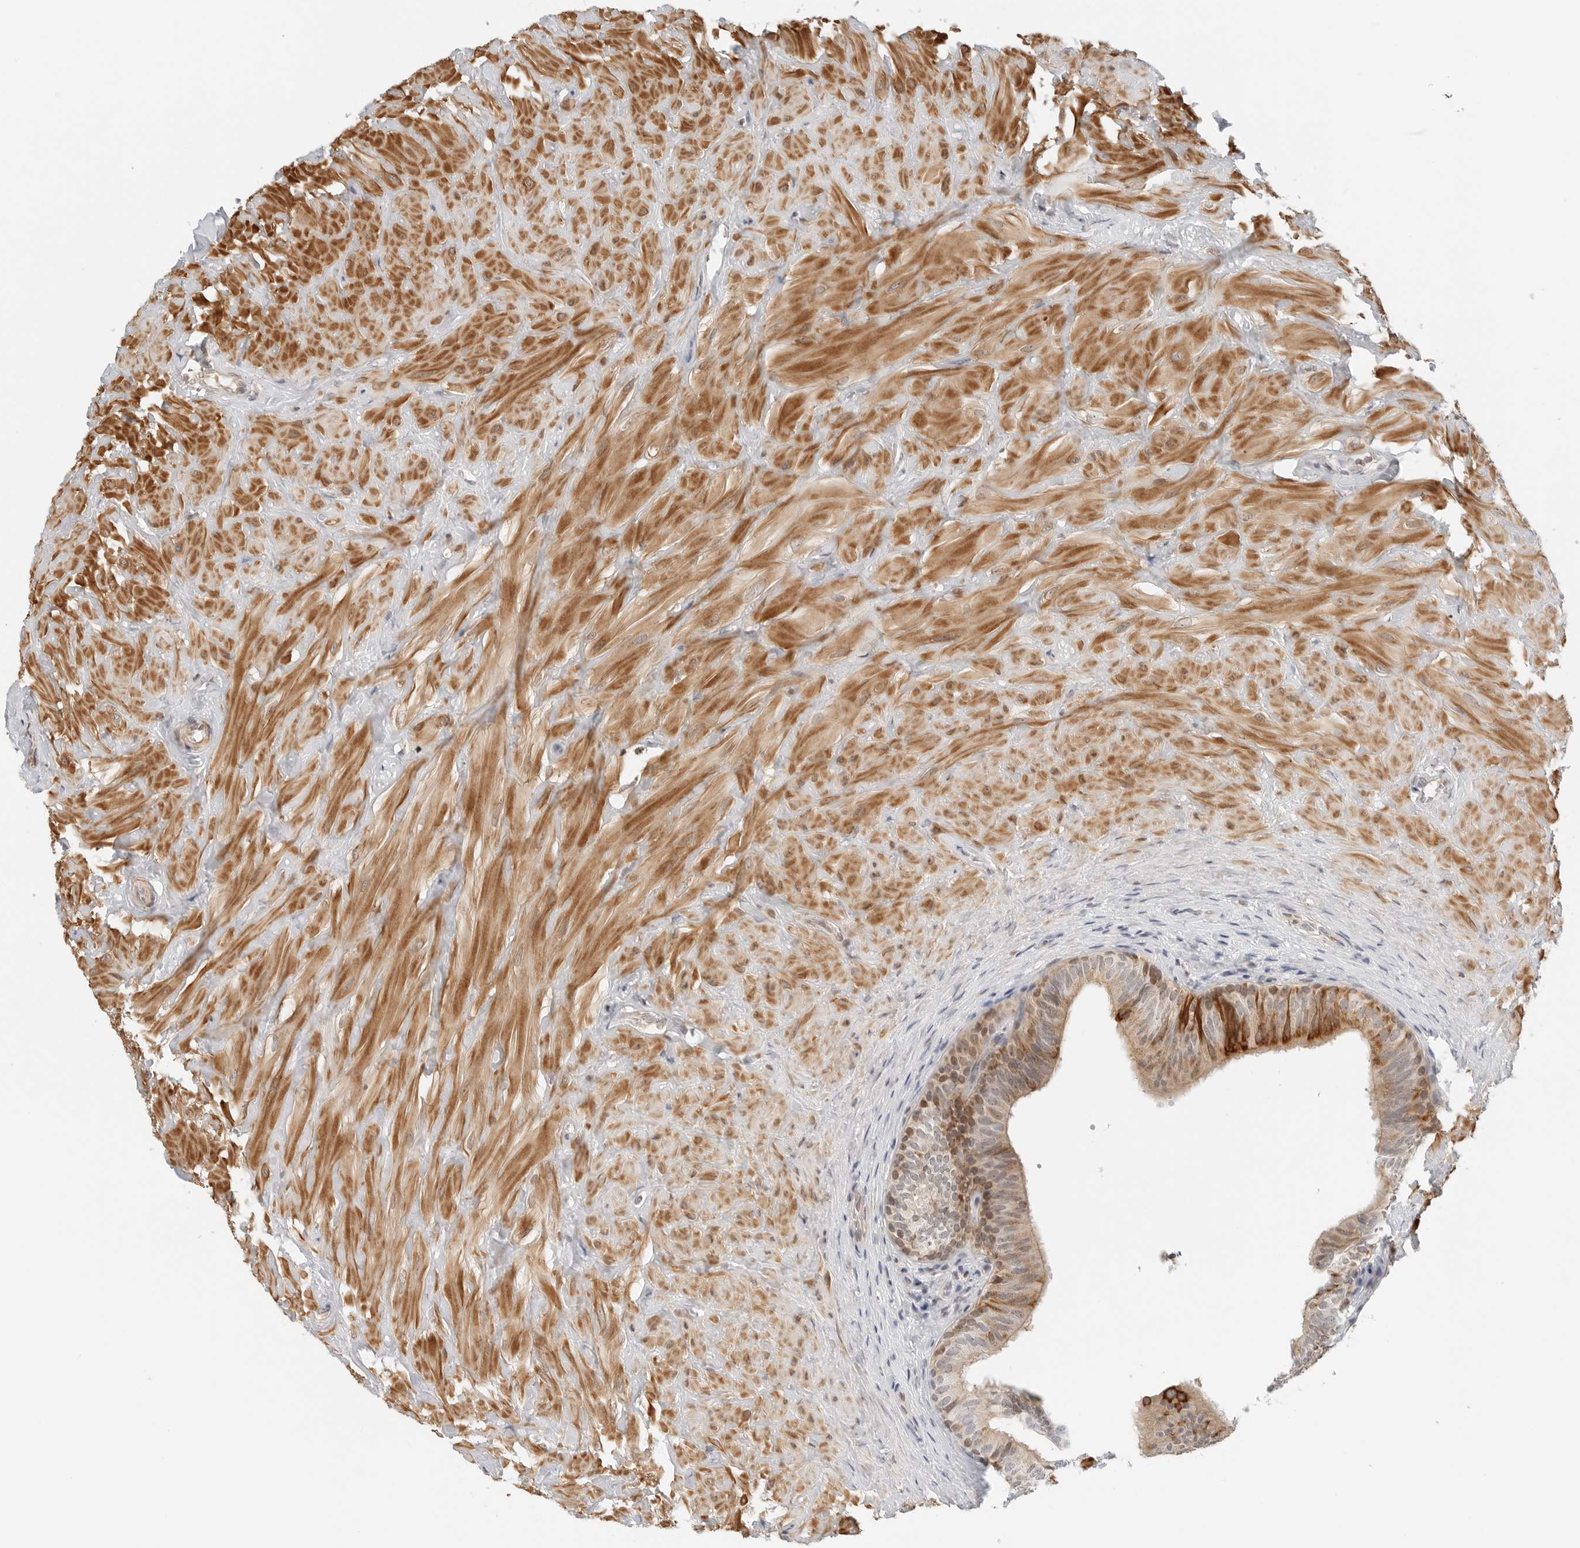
{"staining": {"intensity": "moderate", "quantity": ">75%", "location": "cytoplasmic/membranous"}, "tissue": "epididymis", "cell_type": "Glandular cells", "image_type": "normal", "snomed": [{"axis": "morphology", "description": "Normal tissue, NOS"}, {"axis": "topography", "description": "Soft tissue"}, {"axis": "topography", "description": "Epididymis"}], "caption": "A photomicrograph showing moderate cytoplasmic/membranous expression in about >75% of glandular cells in unremarkable epididymis, as visualized by brown immunohistochemical staining.", "gene": "DYRK4", "patient": {"sex": "male", "age": 26}}